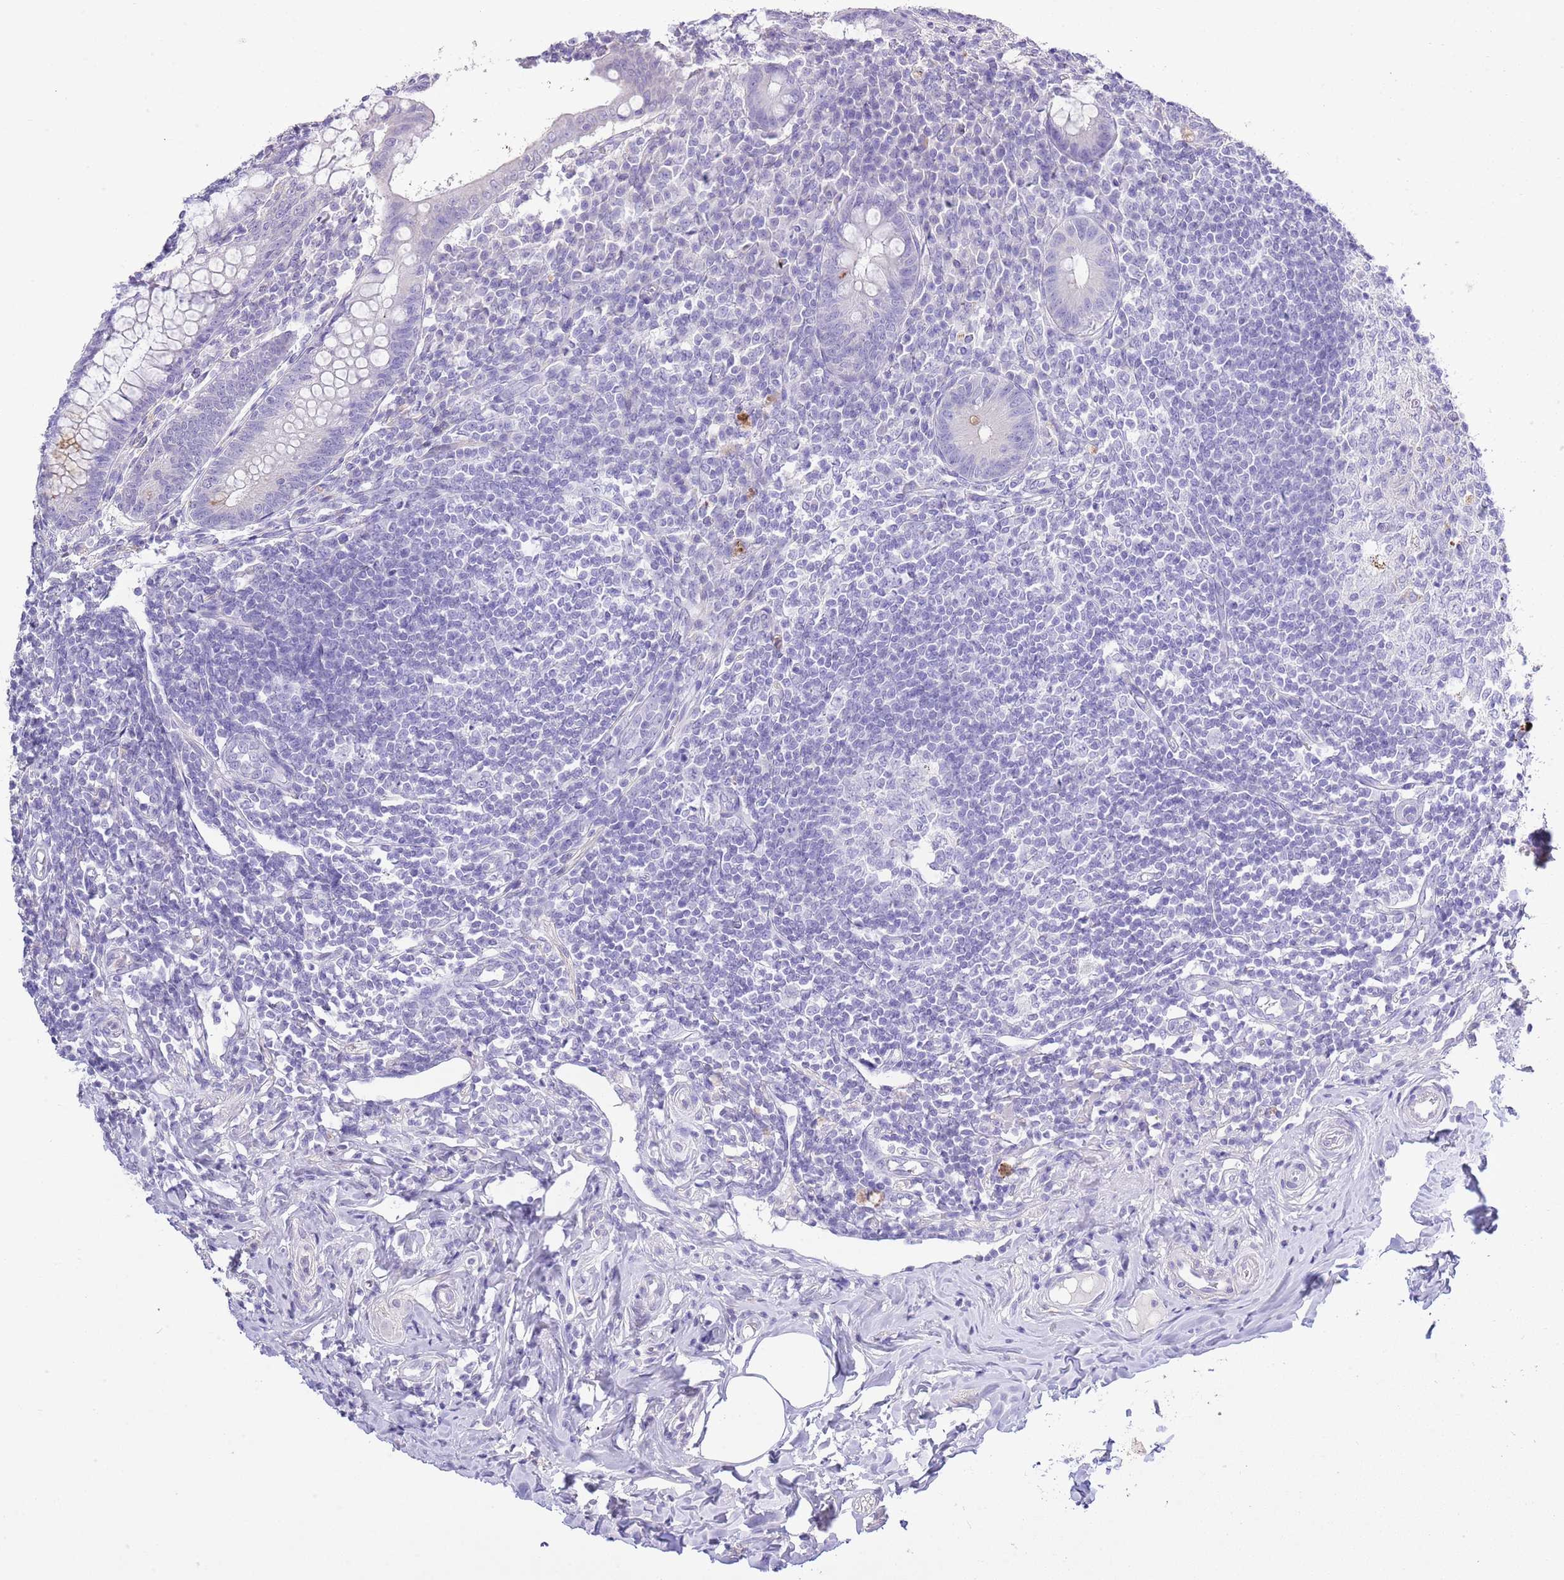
{"staining": {"intensity": "negative", "quantity": "none", "location": "none"}, "tissue": "appendix", "cell_type": "Glandular cells", "image_type": "normal", "snomed": [{"axis": "morphology", "description": "Normal tissue, NOS"}, {"axis": "topography", "description": "Appendix"}], "caption": "IHC histopathology image of unremarkable appendix stained for a protein (brown), which shows no positivity in glandular cells. (Brightfield microscopy of DAB (3,3'-diaminobenzidine) immunohistochemistry (IHC) at high magnification).", "gene": "OR2Z1", "patient": {"sex": "female", "age": 33}}